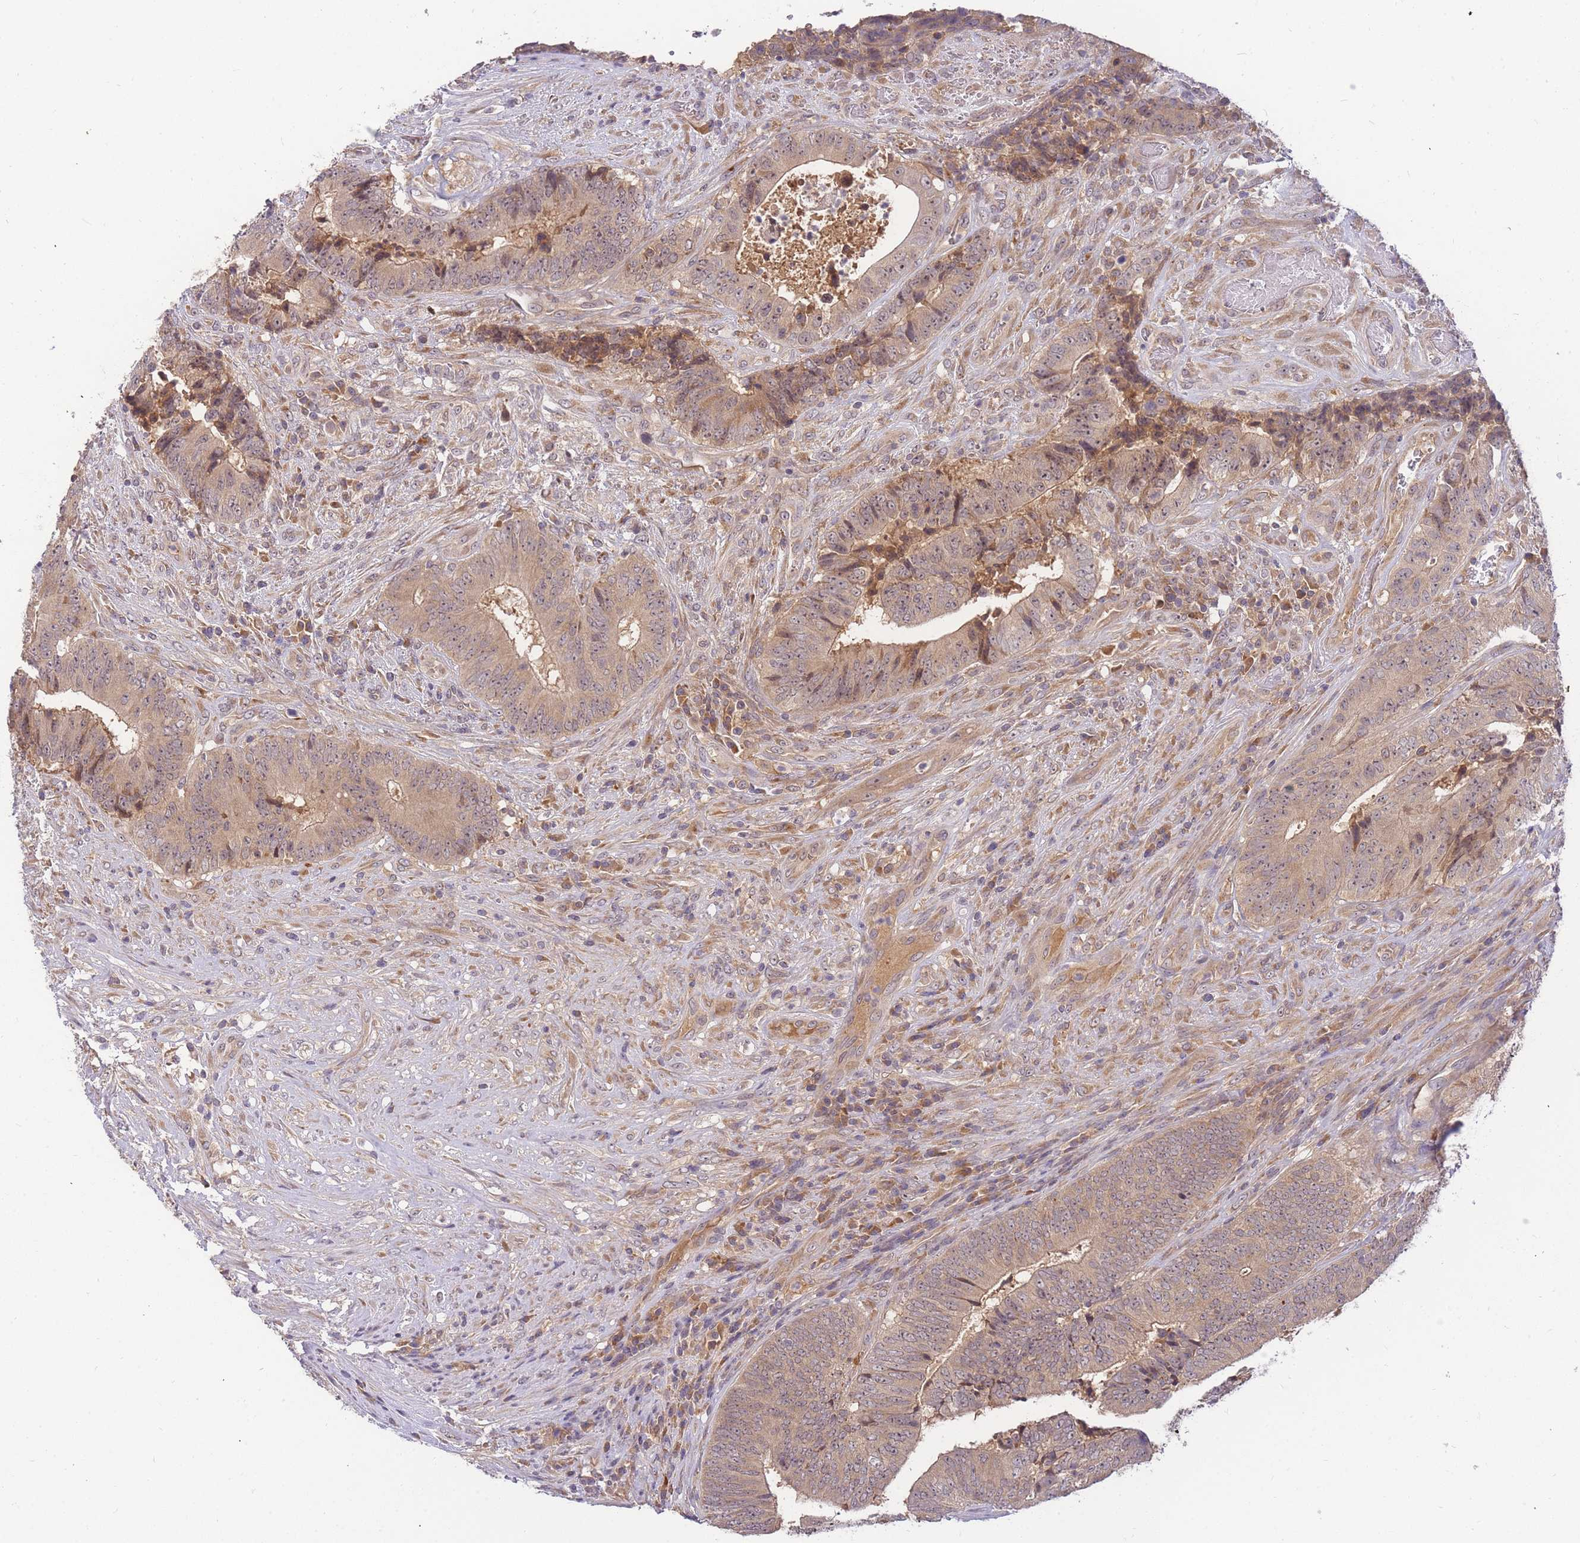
{"staining": {"intensity": "weak", "quantity": "25%-75%", "location": "cytoplasmic/membranous"}, "tissue": "colorectal cancer", "cell_type": "Tumor cells", "image_type": "cancer", "snomed": [{"axis": "morphology", "description": "Adenocarcinoma, NOS"}, {"axis": "topography", "description": "Rectum"}], "caption": "High-magnification brightfield microscopy of colorectal cancer (adenocarcinoma) stained with DAB (3,3'-diaminobenzidine) (brown) and counterstained with hematoxylin (blue). tumor cells exhibit weak cytoplasmic/membranous staining is seen in approximately25%-75% of cells.", "gene": "ZNF577", "patient": {"sex": "male", "age": 72}}